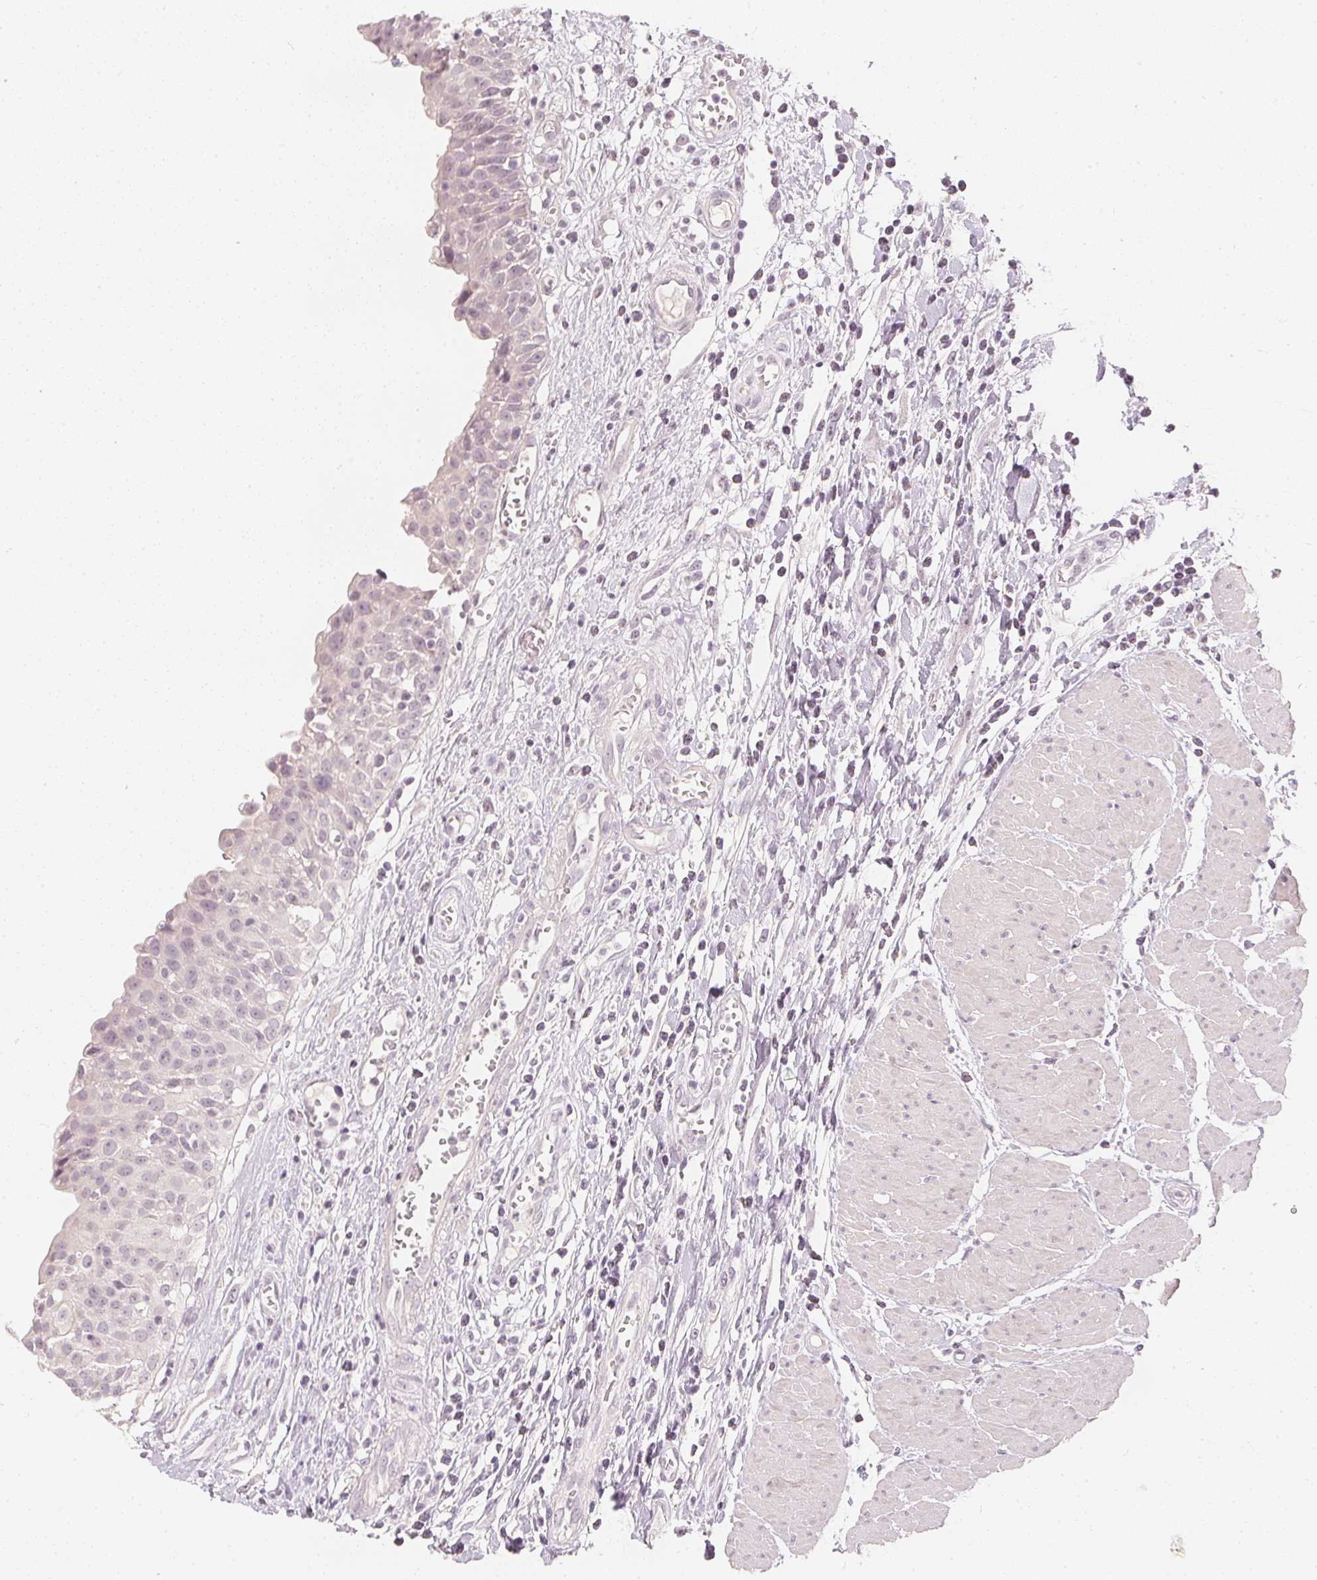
{"staining": {"intensity": "negative", "quantity": "none", "location": "none"}, "tissue": "urinary bladder", "cell_type": "Urothelial cells", "image_type": "normal", "snomed": [{"axis": "morphology", "description": "Normal tissue, NOS"}, {"axis": "topography", "description": "Urinary bladder"}], "caption": "Human urinary bladder stained for a protein using immunohistochemistry demonstrates no positivity in urothelial cells.", "gene": "CALB1", "patient": {"sex": "male", "age": 64}}